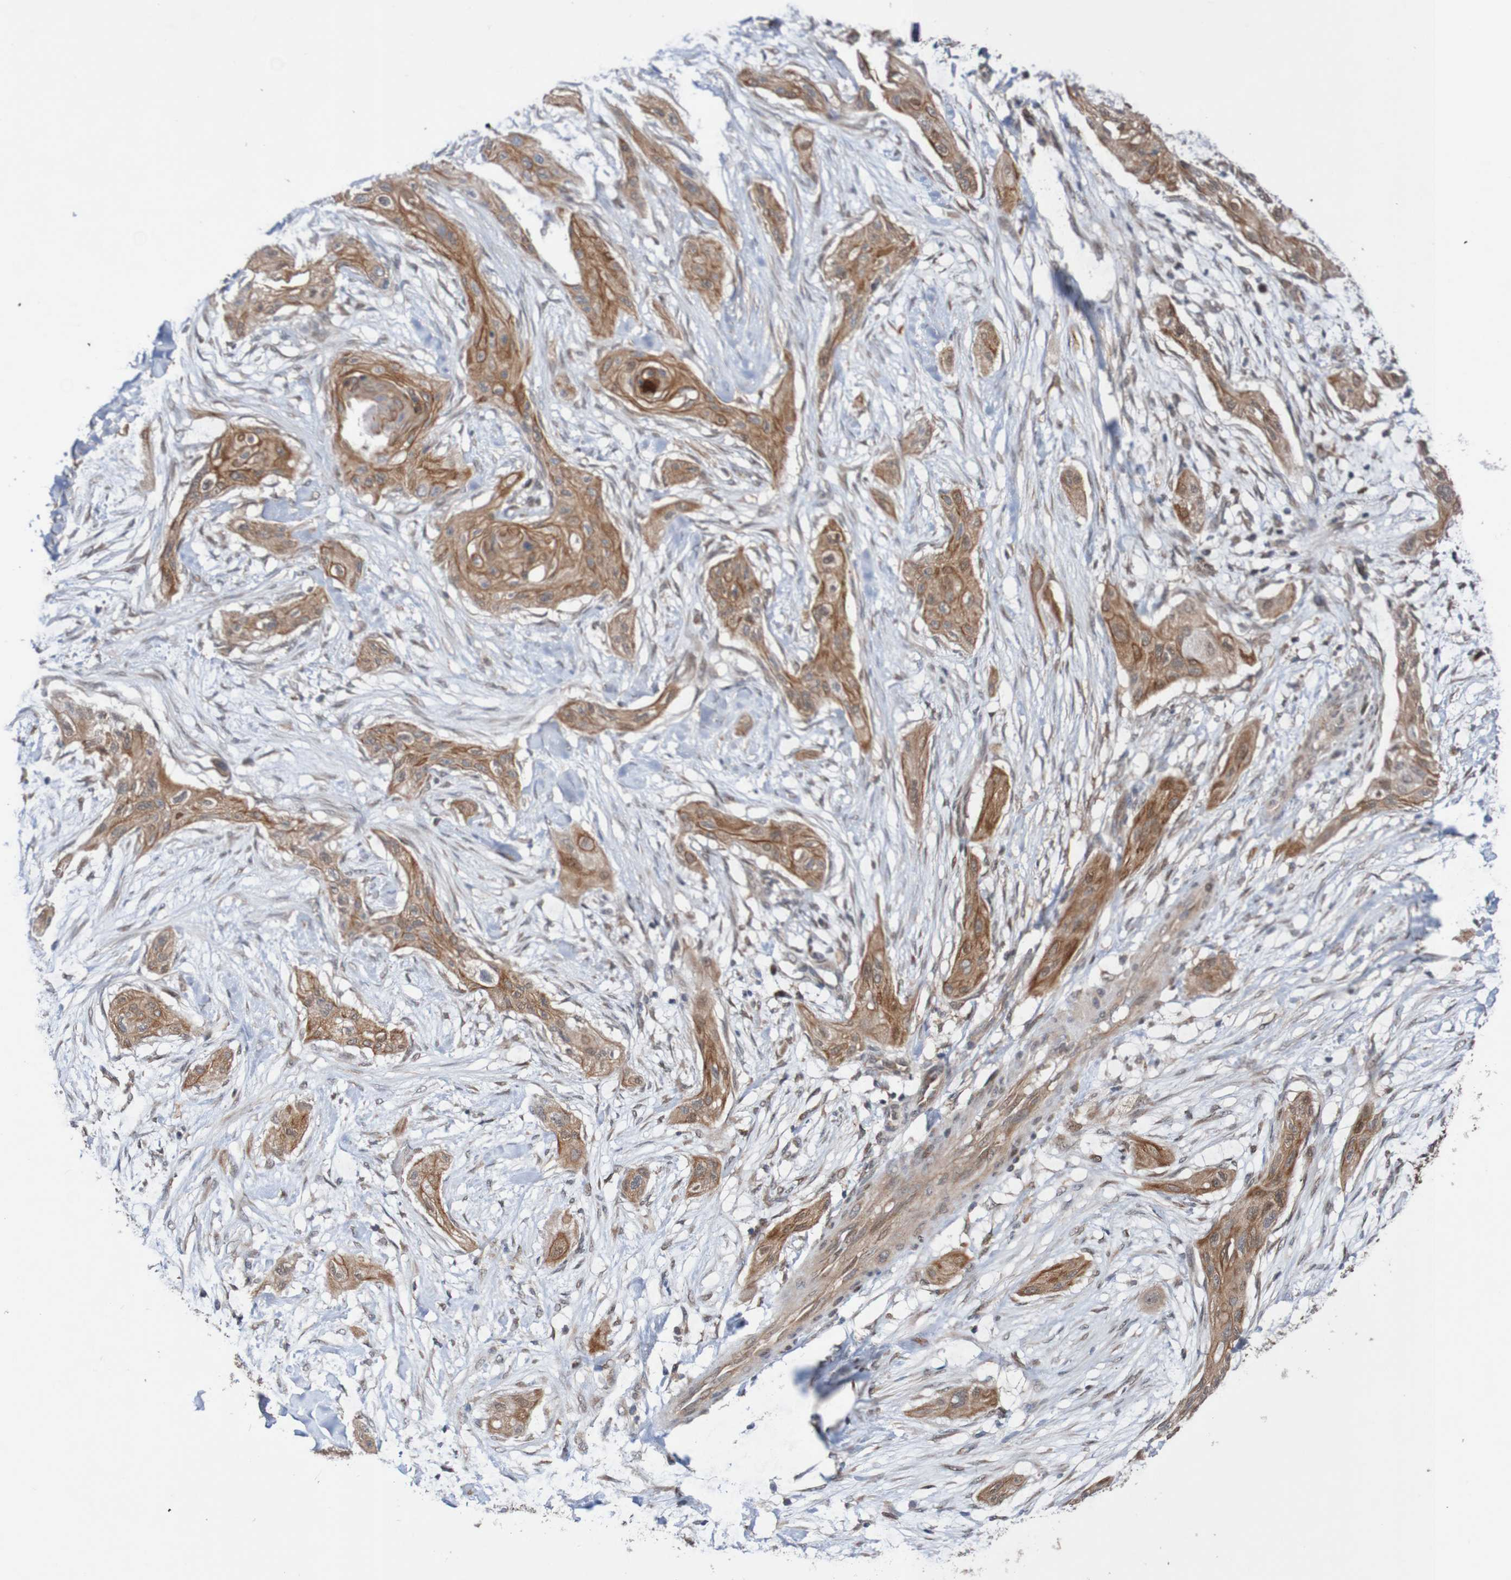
{"staining": {"intensity": "moderate", "quantity": ">75%", "location": "cytoplasmic/membranous"}, "tissue": "lung cancer", "cell_type": "Tumor cells", "image_type": "cancer", "snomed": [{"axis": "morphology", "description": "Squamous cell carcinoma, NOS"}, {"axis": "topography", "description": "Lung"}], "caption": "Protein expression analysis of human squamous cell carcinoma (lung) reveals moderate cytoplasmic/membranous expression in about >75% of tumor cells.", "gene": "PHPT1", "patient": {"sex": "female", "age": 47}}